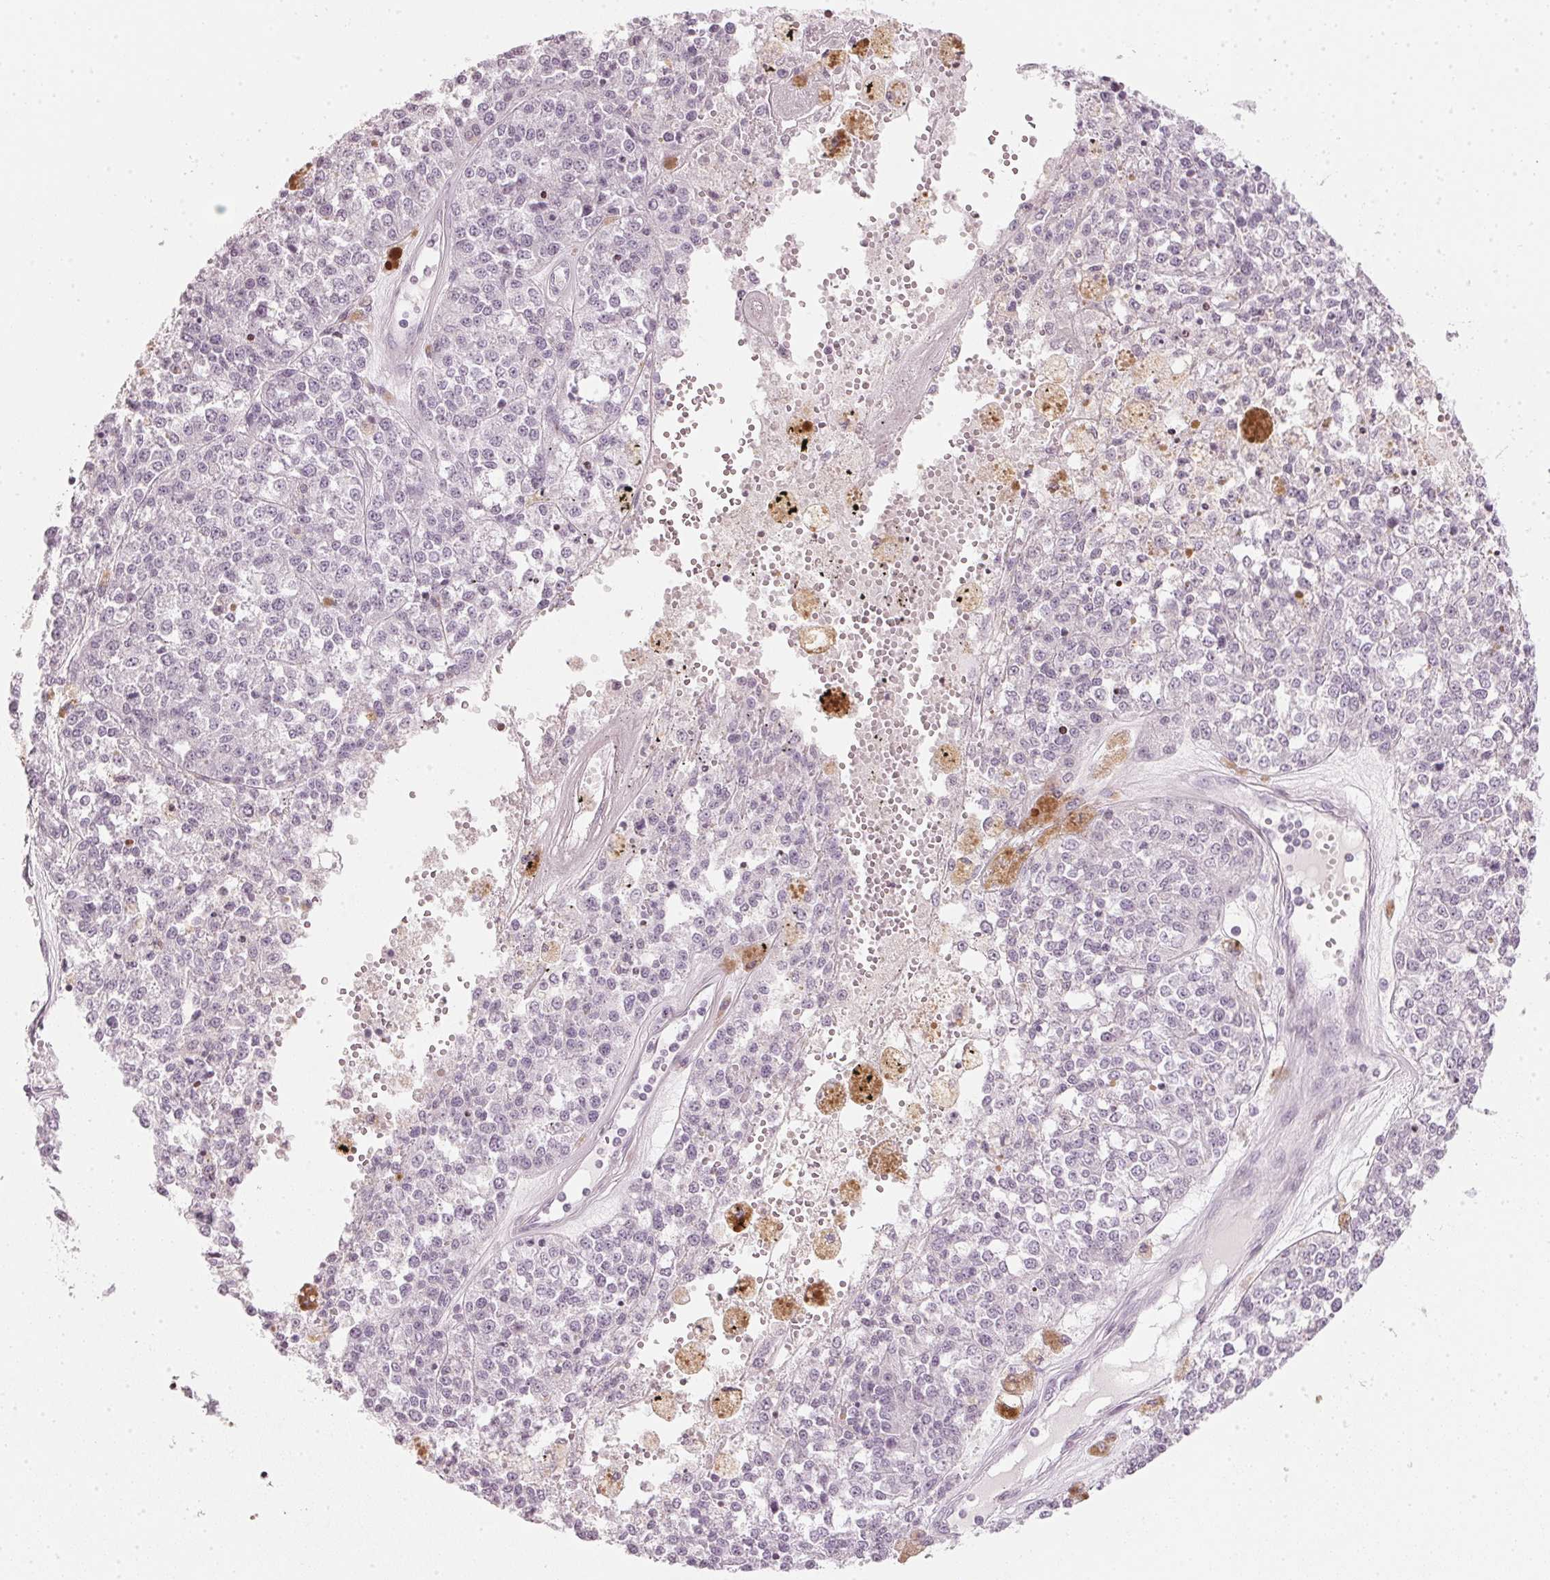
{"staining": {"intensity": "negative", "quantity": "none", "location": "none"}, "tissue": "melanoma", "cell_type": "Tumor cells", "image_type": "cancer", "snomed": [{"axis": "morphology", "description": "Malignant melanoma, Metastatic site"}, {"axis": "topography", "description": "Lymph node"}], "caption": "This is an immunohistochemistry (IHC) histopathology image of melanoma. There is no positivity in tumor cells.", "gene": "SFRP4", "patient": {"sex": "female", "age": 64}}